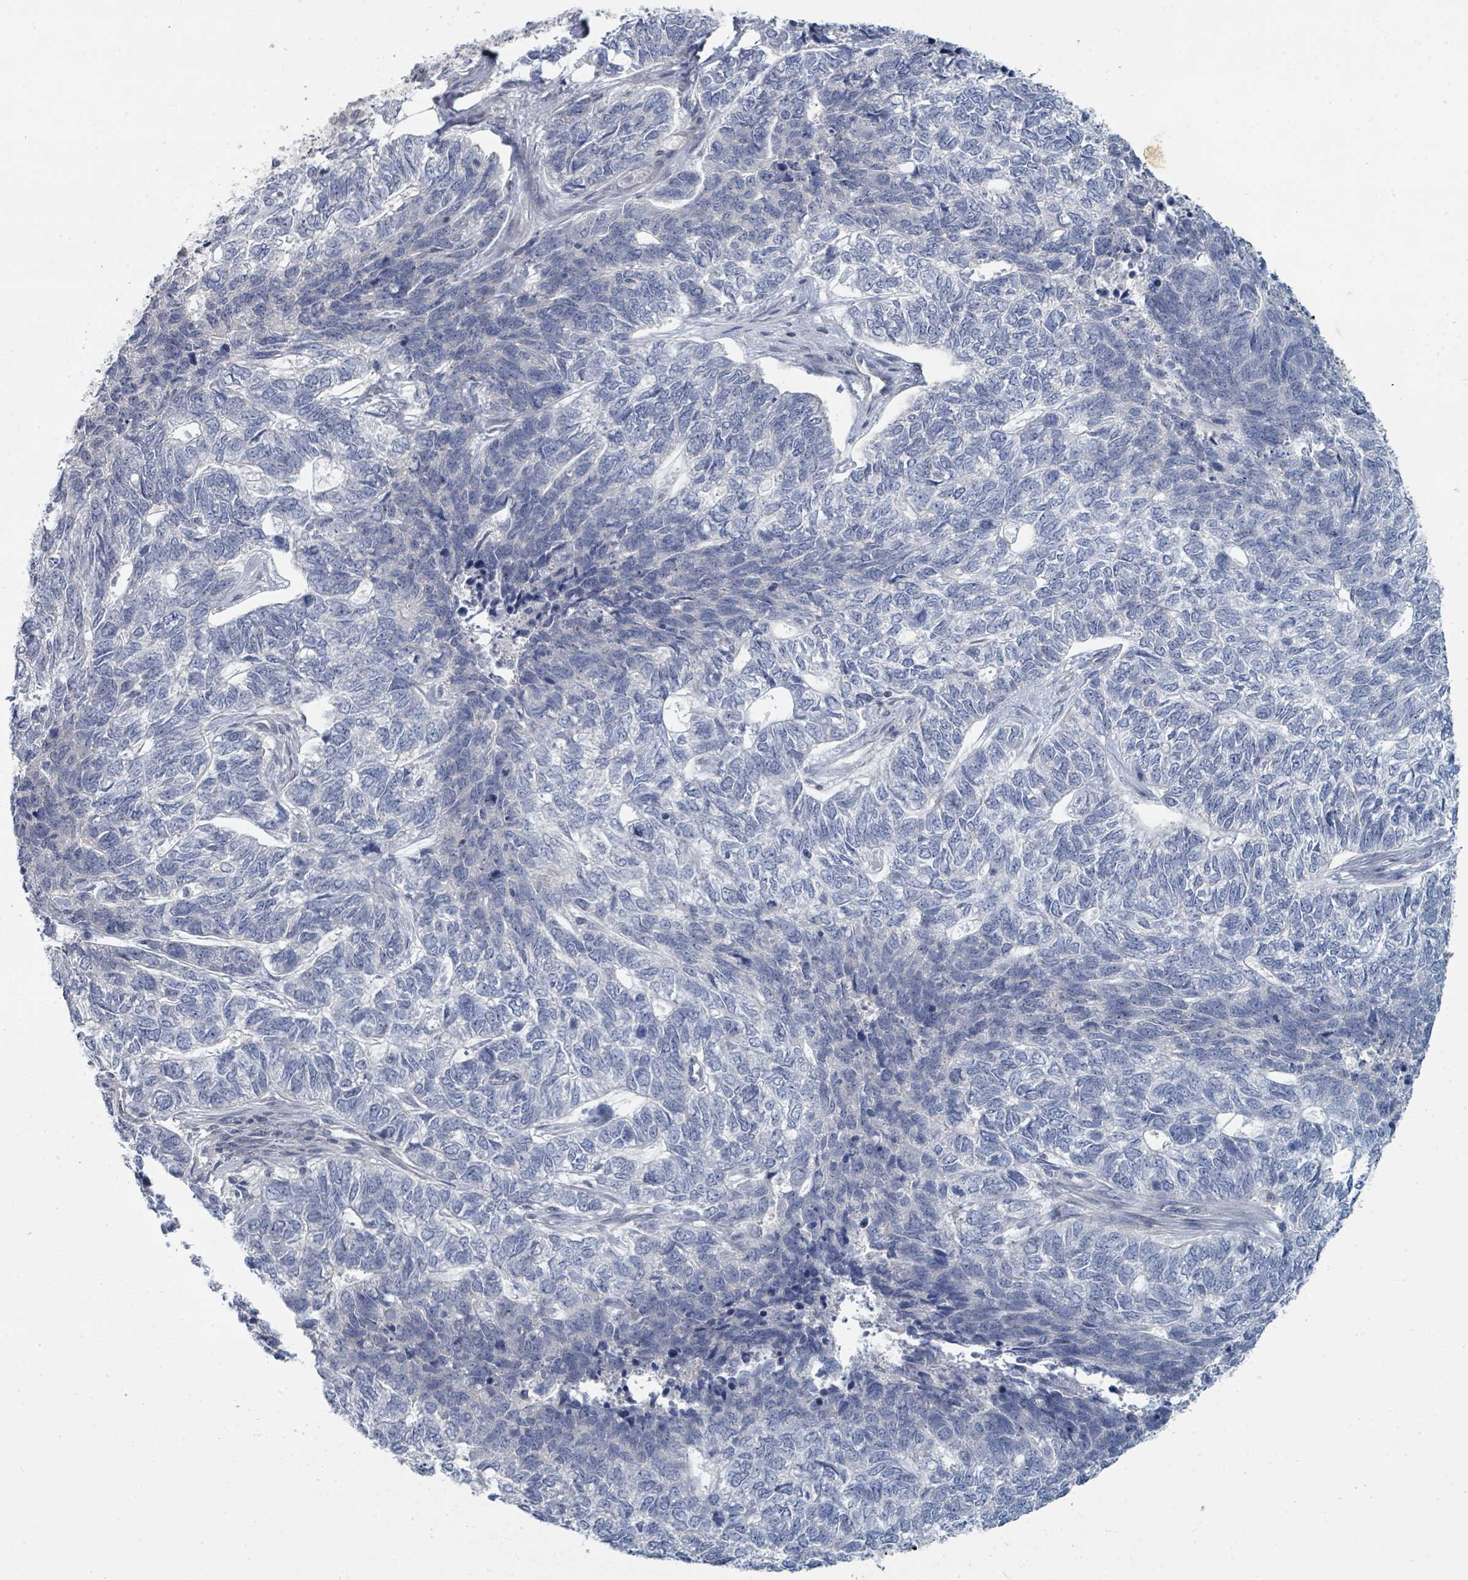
{"staining": {"intensity": "negative", "quantity": "none", "location": "none"}, "tissue": "skin cancer", "cell_type": "Tumor cells", "image_type": "cancer", "snomed": [{"axis": "morphology", "description": "Basal cell carcinoma"}, {"axis": "topography", "description": "Skin"}], "caption": "This is a photomicrograph of IHC staining of basal cell carcinoma (skin), which shows no expression in tumor cells.", "gene": "SLC25A45", "patient": {"sex": "female", "age": 65}}